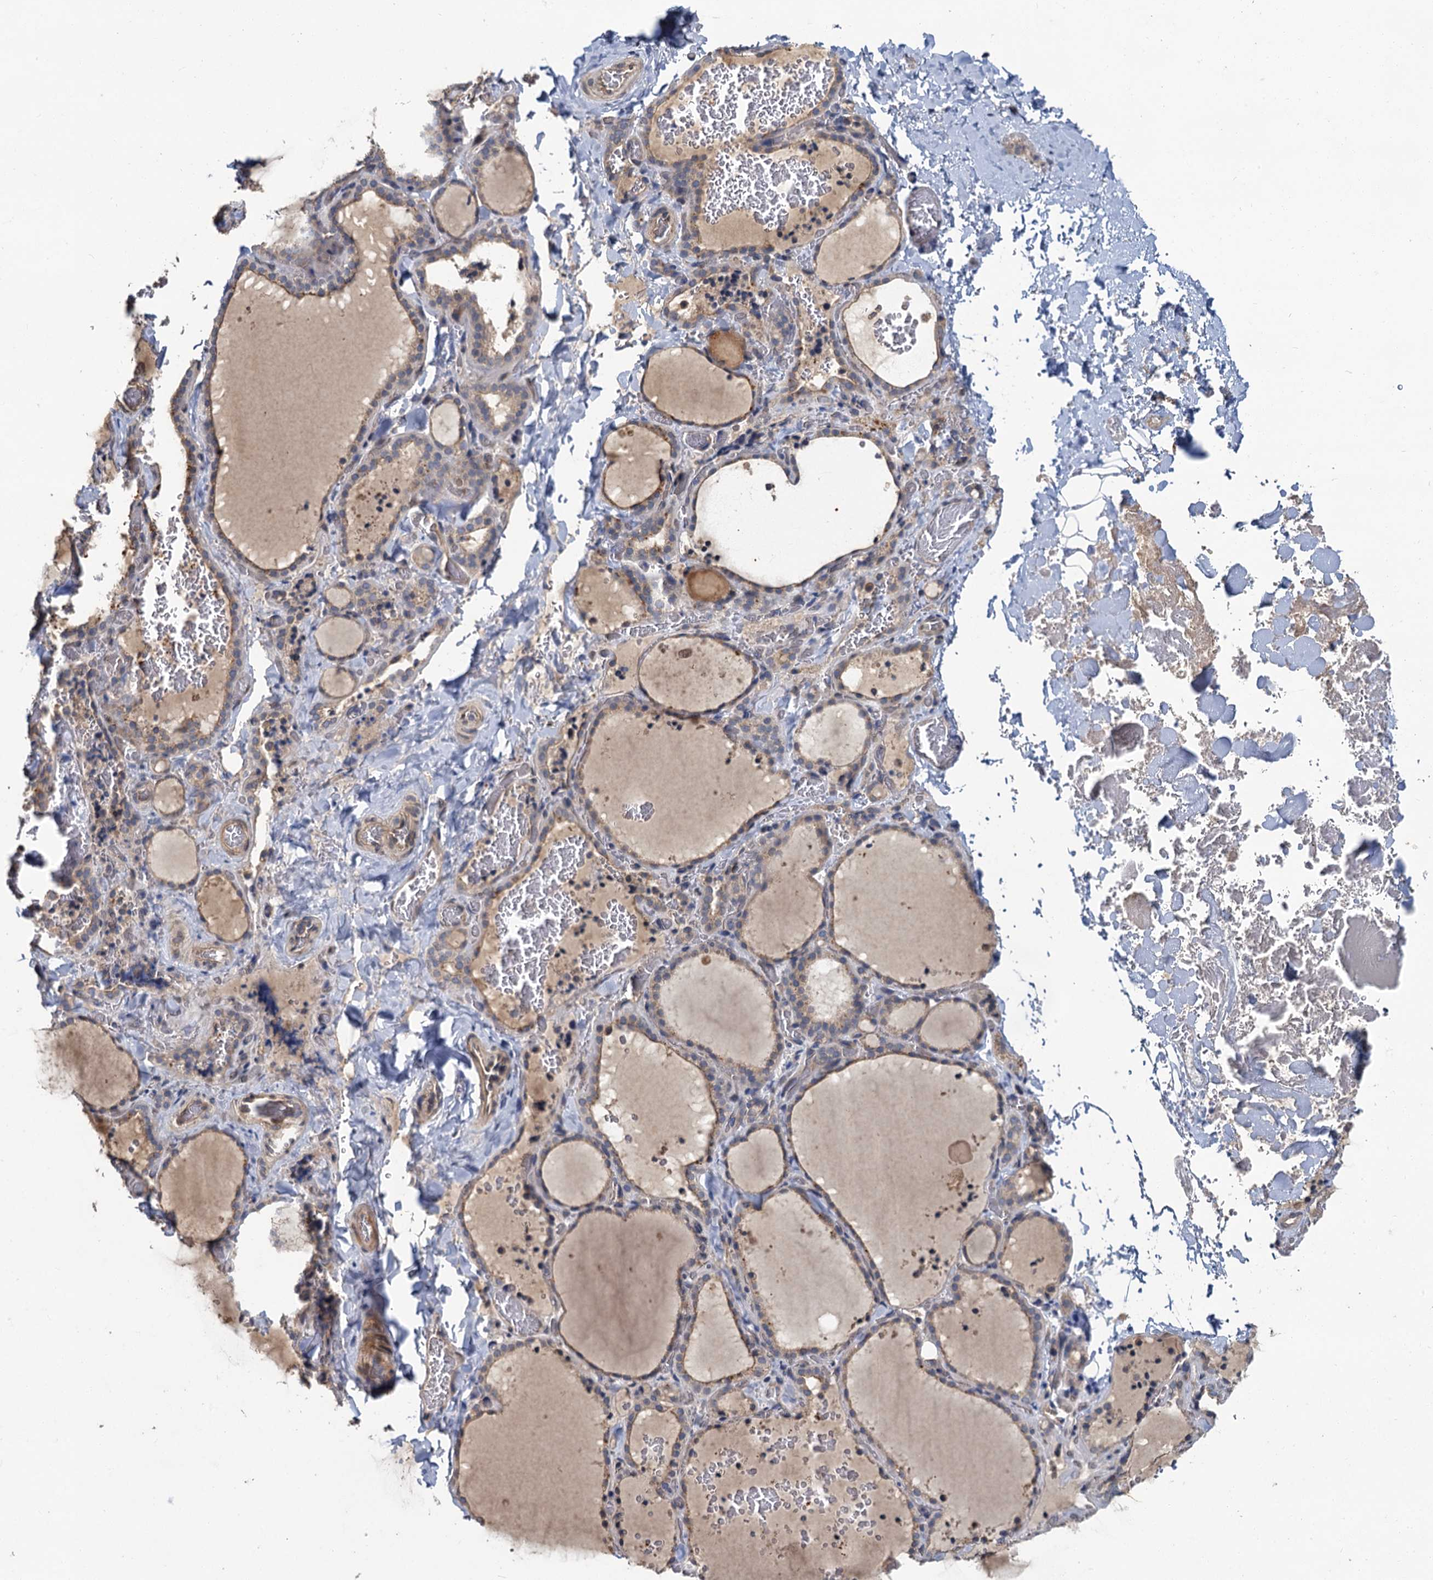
{"staining": {"intensity": "weak", "quantity": ">75%", "location": "cytoplasmic/membranous"}, "tissue": "thyroid gland", "cell_type": "Glandular cells", "image_type": "normal", "snomed": [{"axis": "morphology", "description": "Normal tissue, NOS"}, {"axis": "topography", "description": "Thyroid gland"}], "caption": "Glandular cells demonstrate weak cytoplasmic/membranous staining in approximately >75% of cells in normal thyroid gland. Nuclei are stained in blue.", "gene": "ZNF324", "patient": {"sex": "female", "age": 22}}